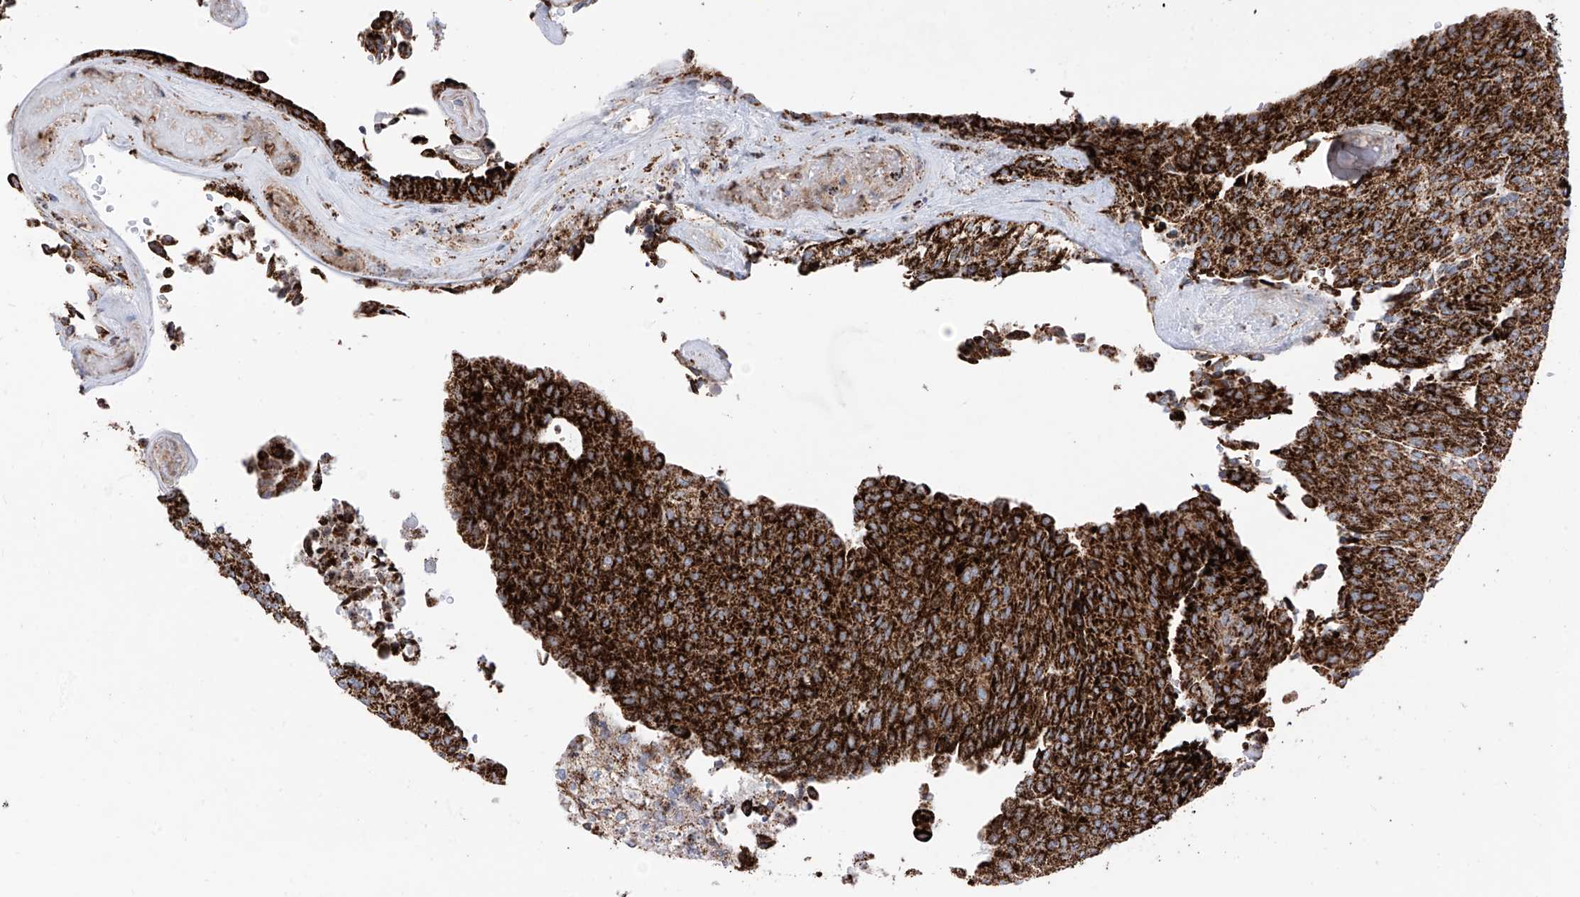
{"staining": {"intensity": "strong", "quantity": ">75%", "location": "cytoplasmic/membranous"}, "tissue": "urothelial cancer", "cell_type": "Tumor cells", "image_type": "cancer", "snomed": [{"axis": "morphology", "description": "Urothelial carcinoma, Low grade"}, {"axis": "topography", "description": "Urinary bladder"}], "caption": "Protein staining by IHC displays strong cytoplasmic/membranous staining in approximately >75% of tumor cells in low-grade urothelial carcinoma. The staining was performed using DAB (3,3'-diaminobenzidine), with brown indicating positive protein expression. Nuclei are stained blue with hematoxylin.", "gene": "COX5B", "patient": {"sex": "female", "age": 79}}